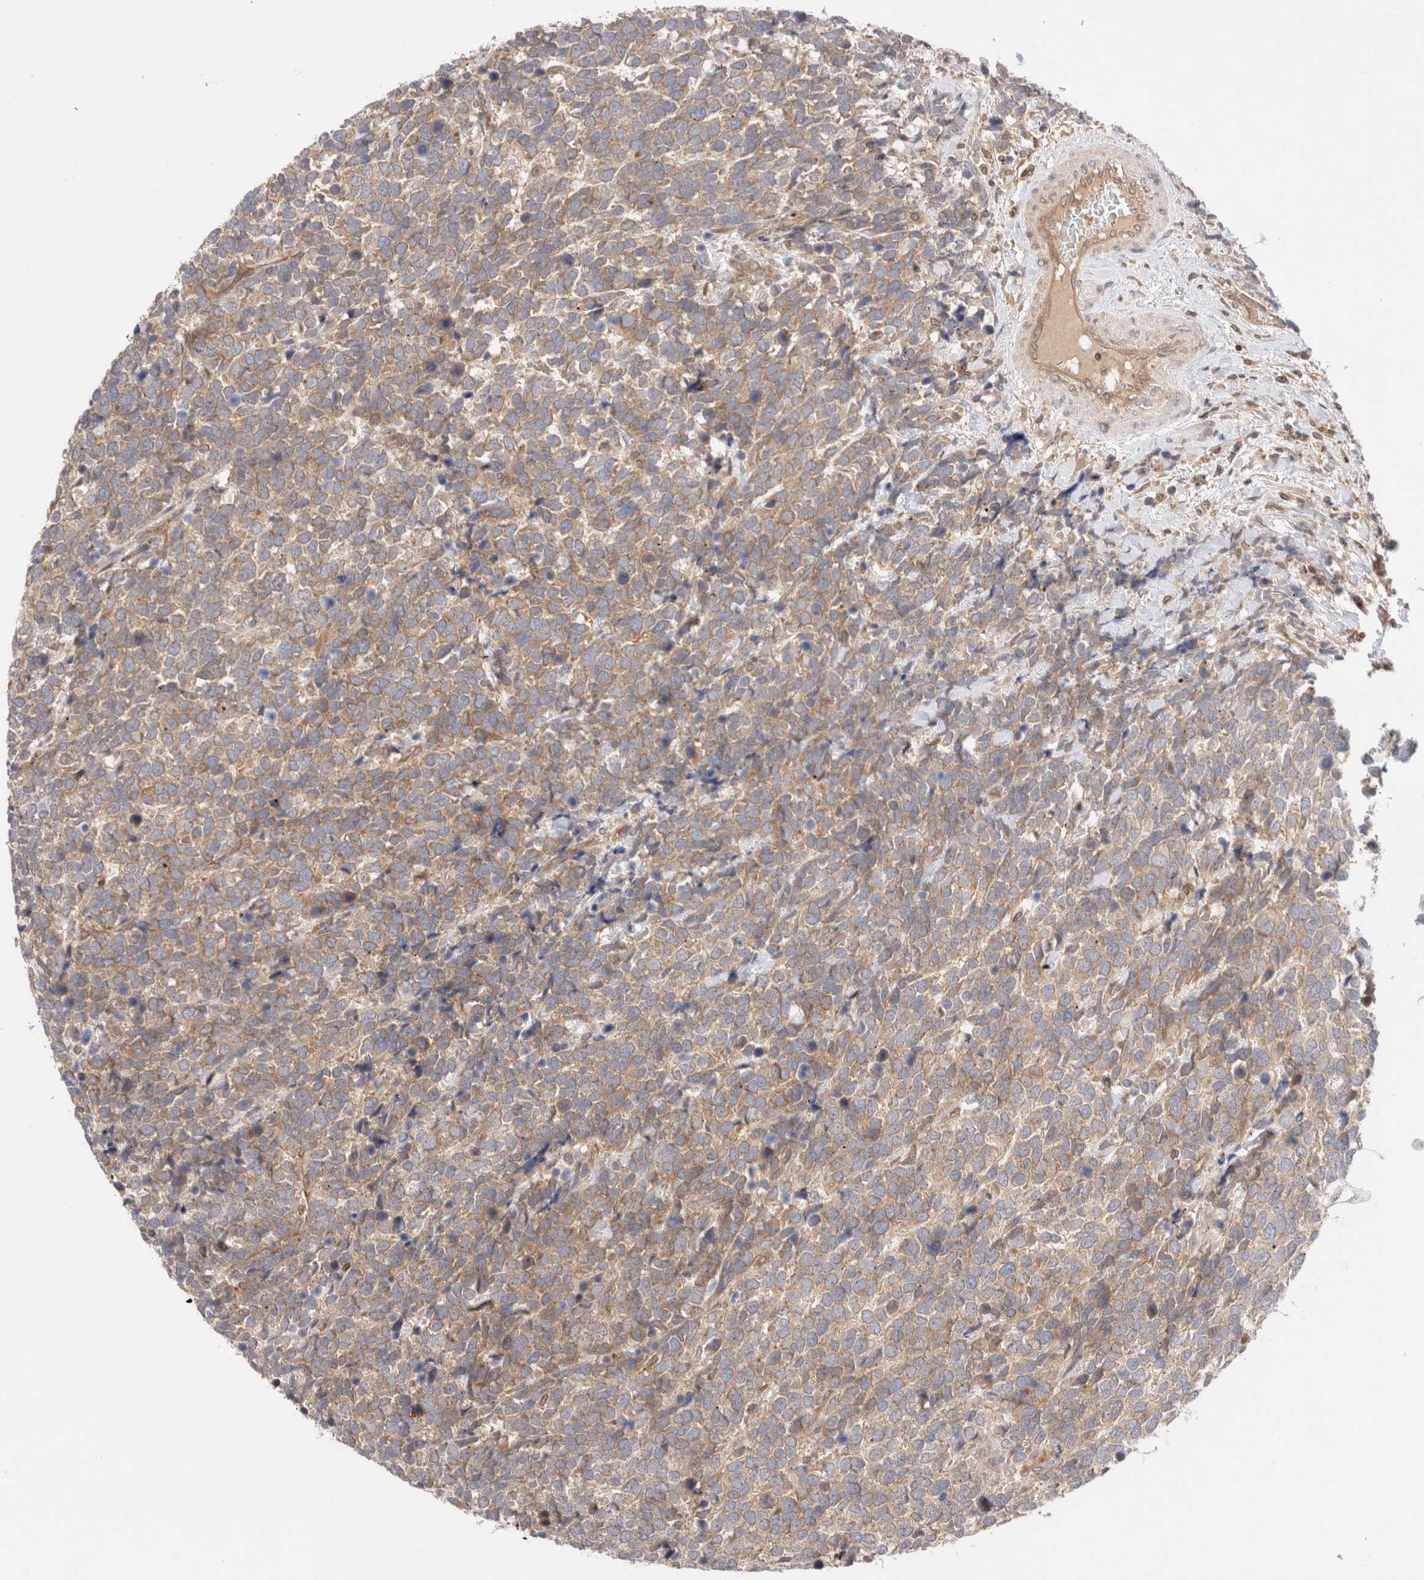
{"staining": {"intensity": "moderate", "quantity": ">75%", "location": "cytoplasmic/membranous"}, "tissue": "urothelial cancer", "cell_type": "Tumor cells", "image_type": "cancer", "snomed": [{"axis": "morphology", "description": "Urothelial carcinoma, High grade"}, {"axis": "topography", "description": "Urinary bladder"}], "caption": "High-grade urothelial carcinoma stained for a protein (brown) shows moderate cytoplasmic/membranous positive positivity in approximately >75% of tumor cells.", "gene": "SIKE1", "patient": {"sex": "female", "age": 82}}